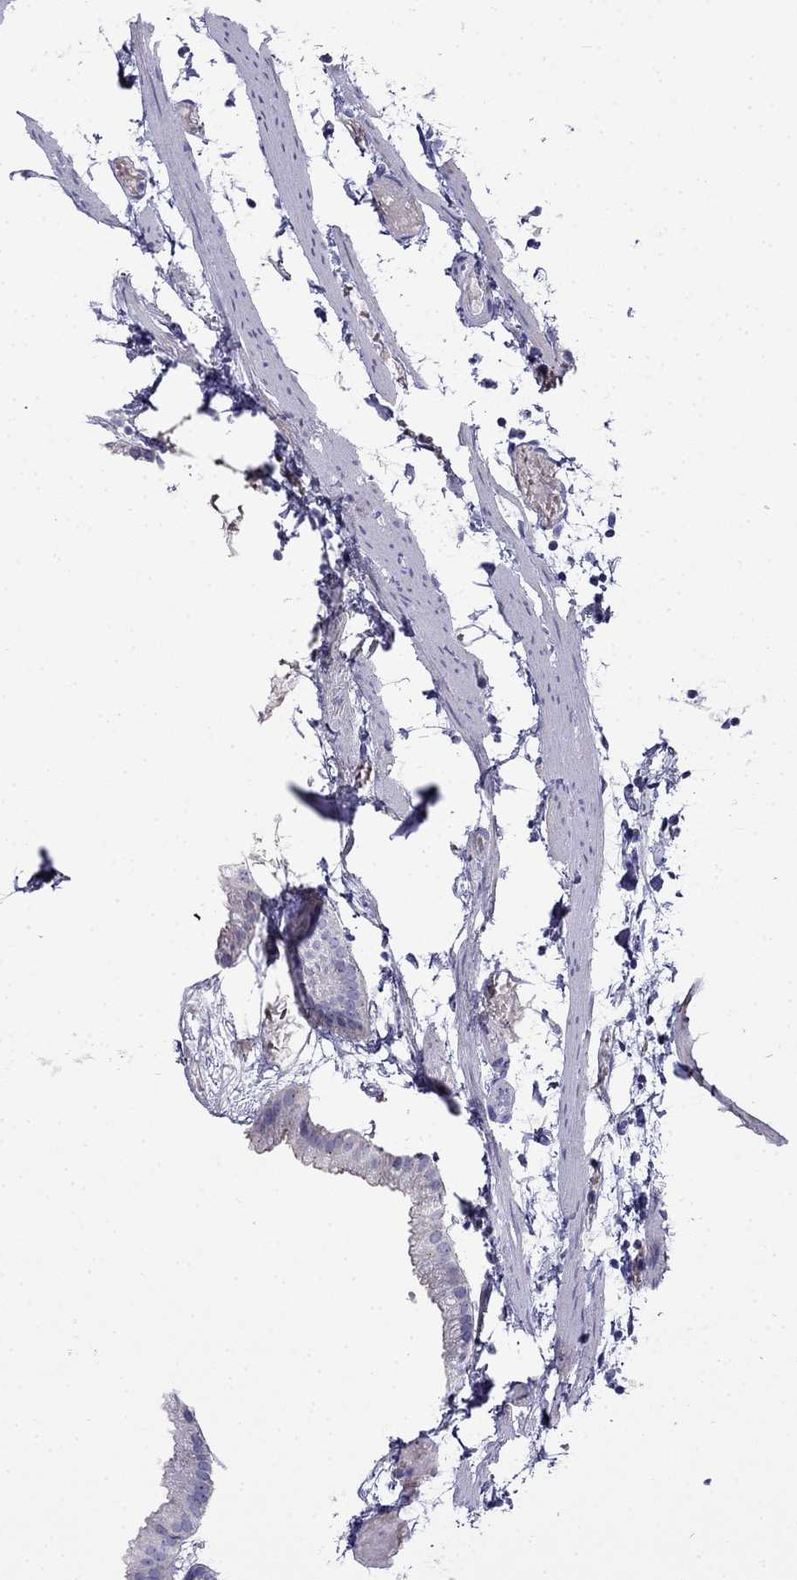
{"staining": {"intensity": "negative", "quantity": "none", "location": "none"}, "tissue": "gallbladder", "cell_type": "Glandular cells", "image_type": "normal", "snomed": [{"axis": "morphology", "description": "Normal tissue, NOS"}, {"axis": "topography", "description": "Gallbladder"}], "caption": "Protein analysis of normal gallbladder exhibits no significant positivity in glandular cells.", "gene": "PRR18", "patient": {"sex": "female", "age": 45}}